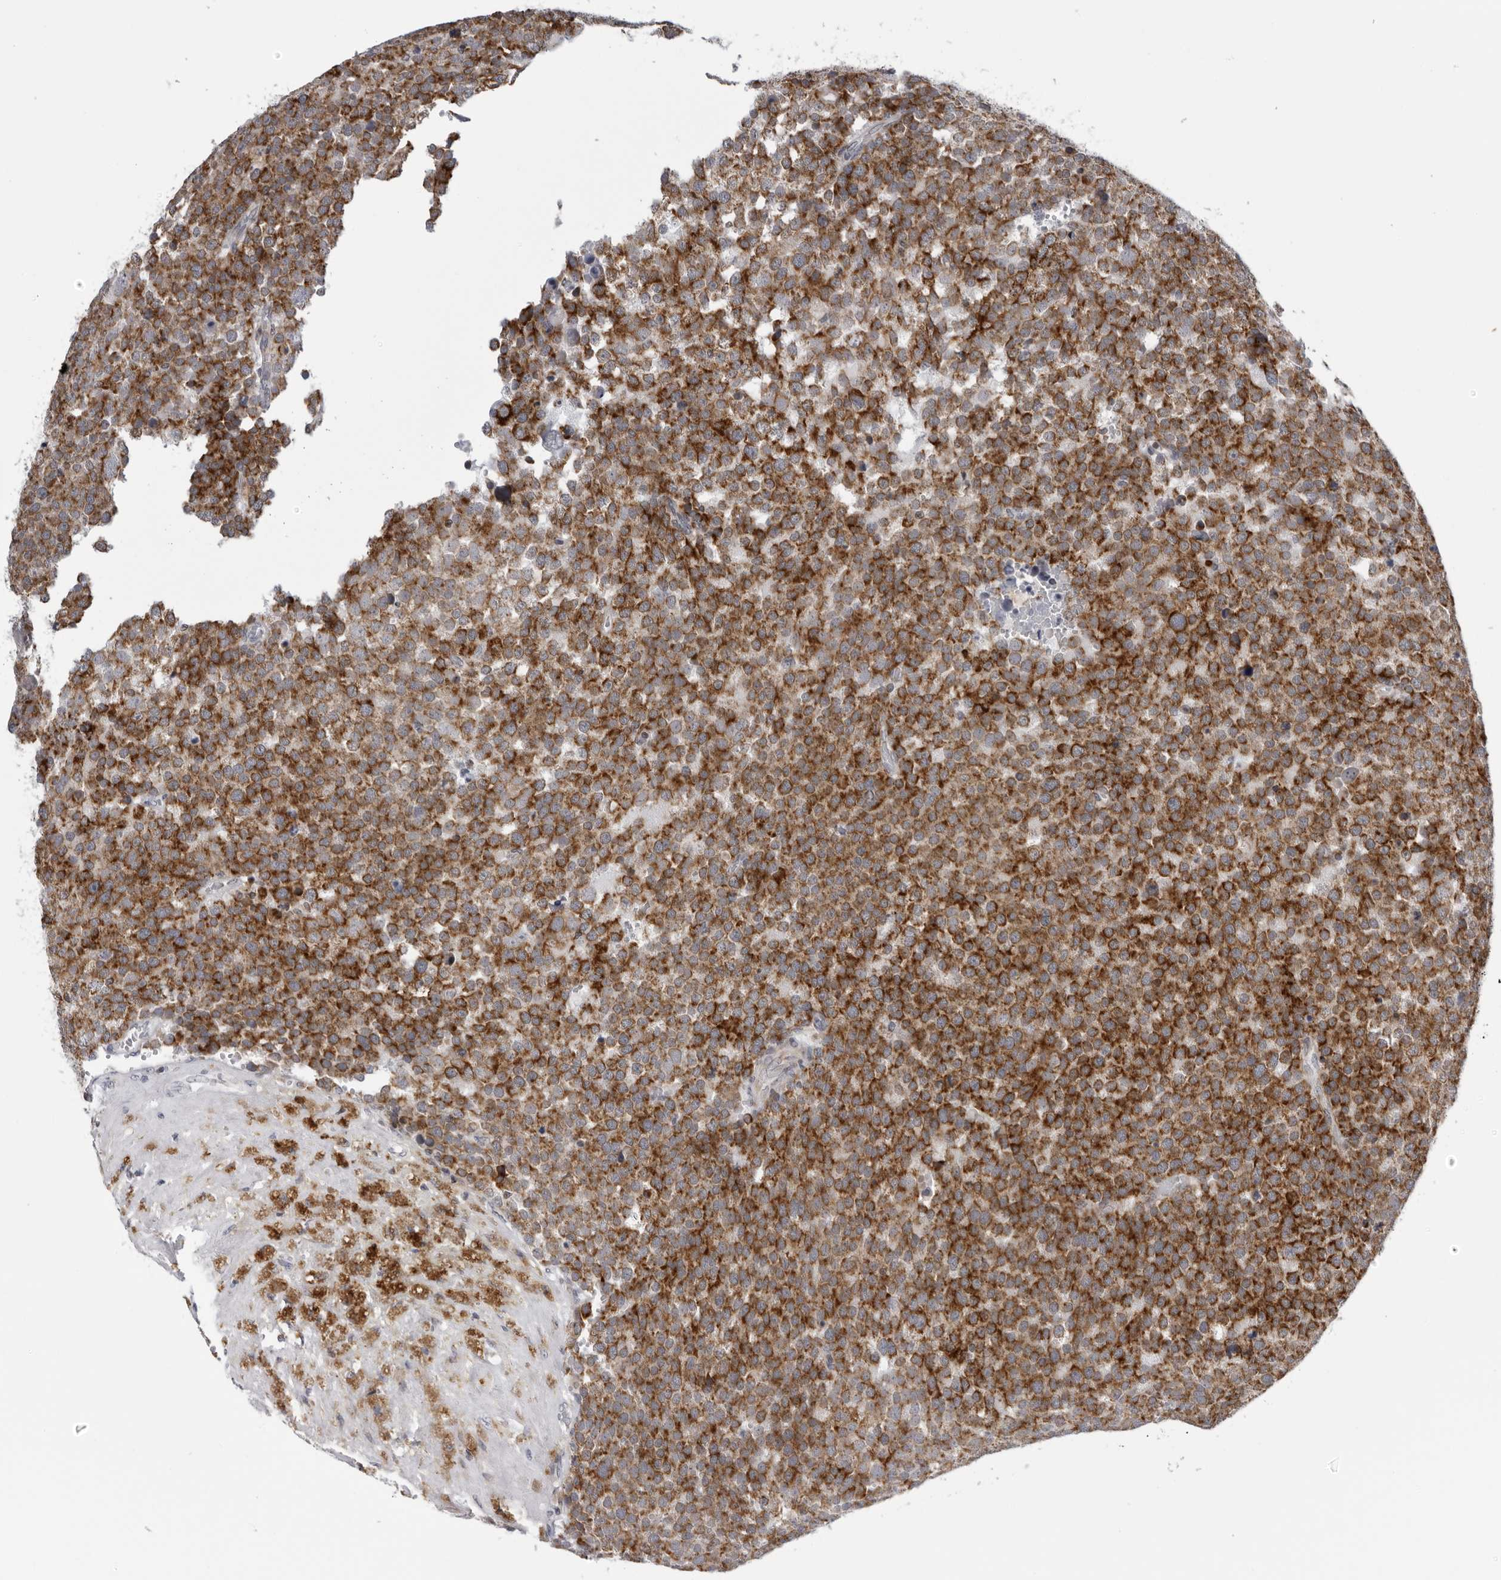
{"staining": {"intensity": "strong", "quantity": ">75%", "location": "cytoplasmic/membranous"}, "tissue": "testis cancer", "cell_type": "Tumor cells", "image_type": "cancer", "snomed": [{"axis": "morphology", "description": "Seminoma, NOS"}, {"axis": "topography", "description": "Testis"}], "caption": "Testis seminoma was stained to show a protein in brown. There is high levels of strong cytoplasmic/membranous positivity in approximately >75% of tumor cells.", "gene": "CPT2", "patient": {"sex": "male", "age": 71}}